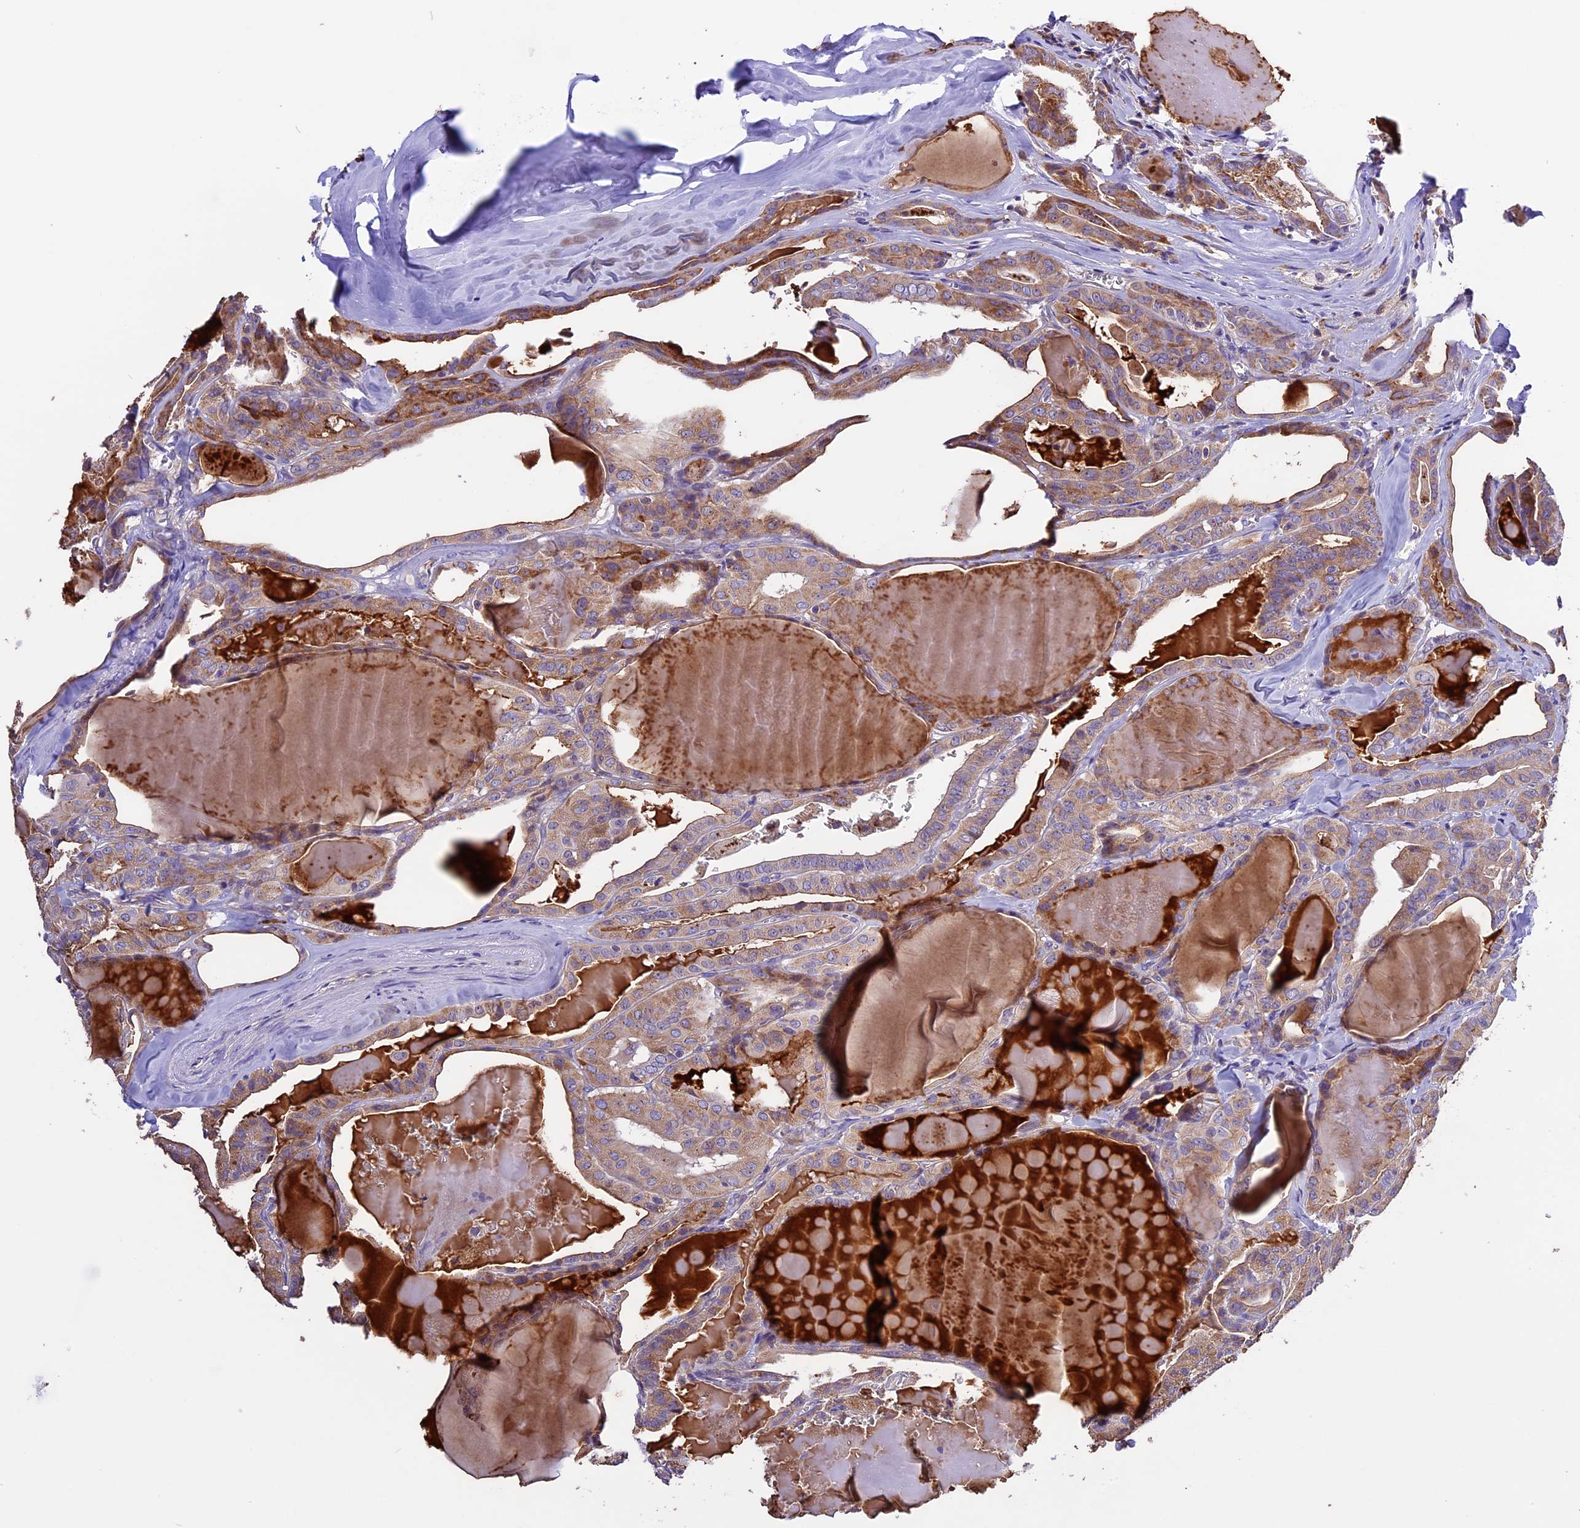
{"staining": {"intensity": "moderate", "quantity": ">75%", "location": "cytoplasmic/membranous"}, "tissue": "thyroid cancer", "cell_type": "Tumor cells", "image_type": "cancer", "snomed": [{"axis": "morphology", "description": "Papillary adenocarcinoma, NOS"}, {"axis": "topography", "description": "Thyroid gland"}], "caption": "Papillary adenocarcinoma (thyroid) tissue displays moderate cytoplasmic/membranous staining in approximately >75% of tumor cells (brown staining indicates protein expression, while blue staining denotes nuclei).", "gene": "METTL22", "patient": {"sex": "male", "age": 52}}